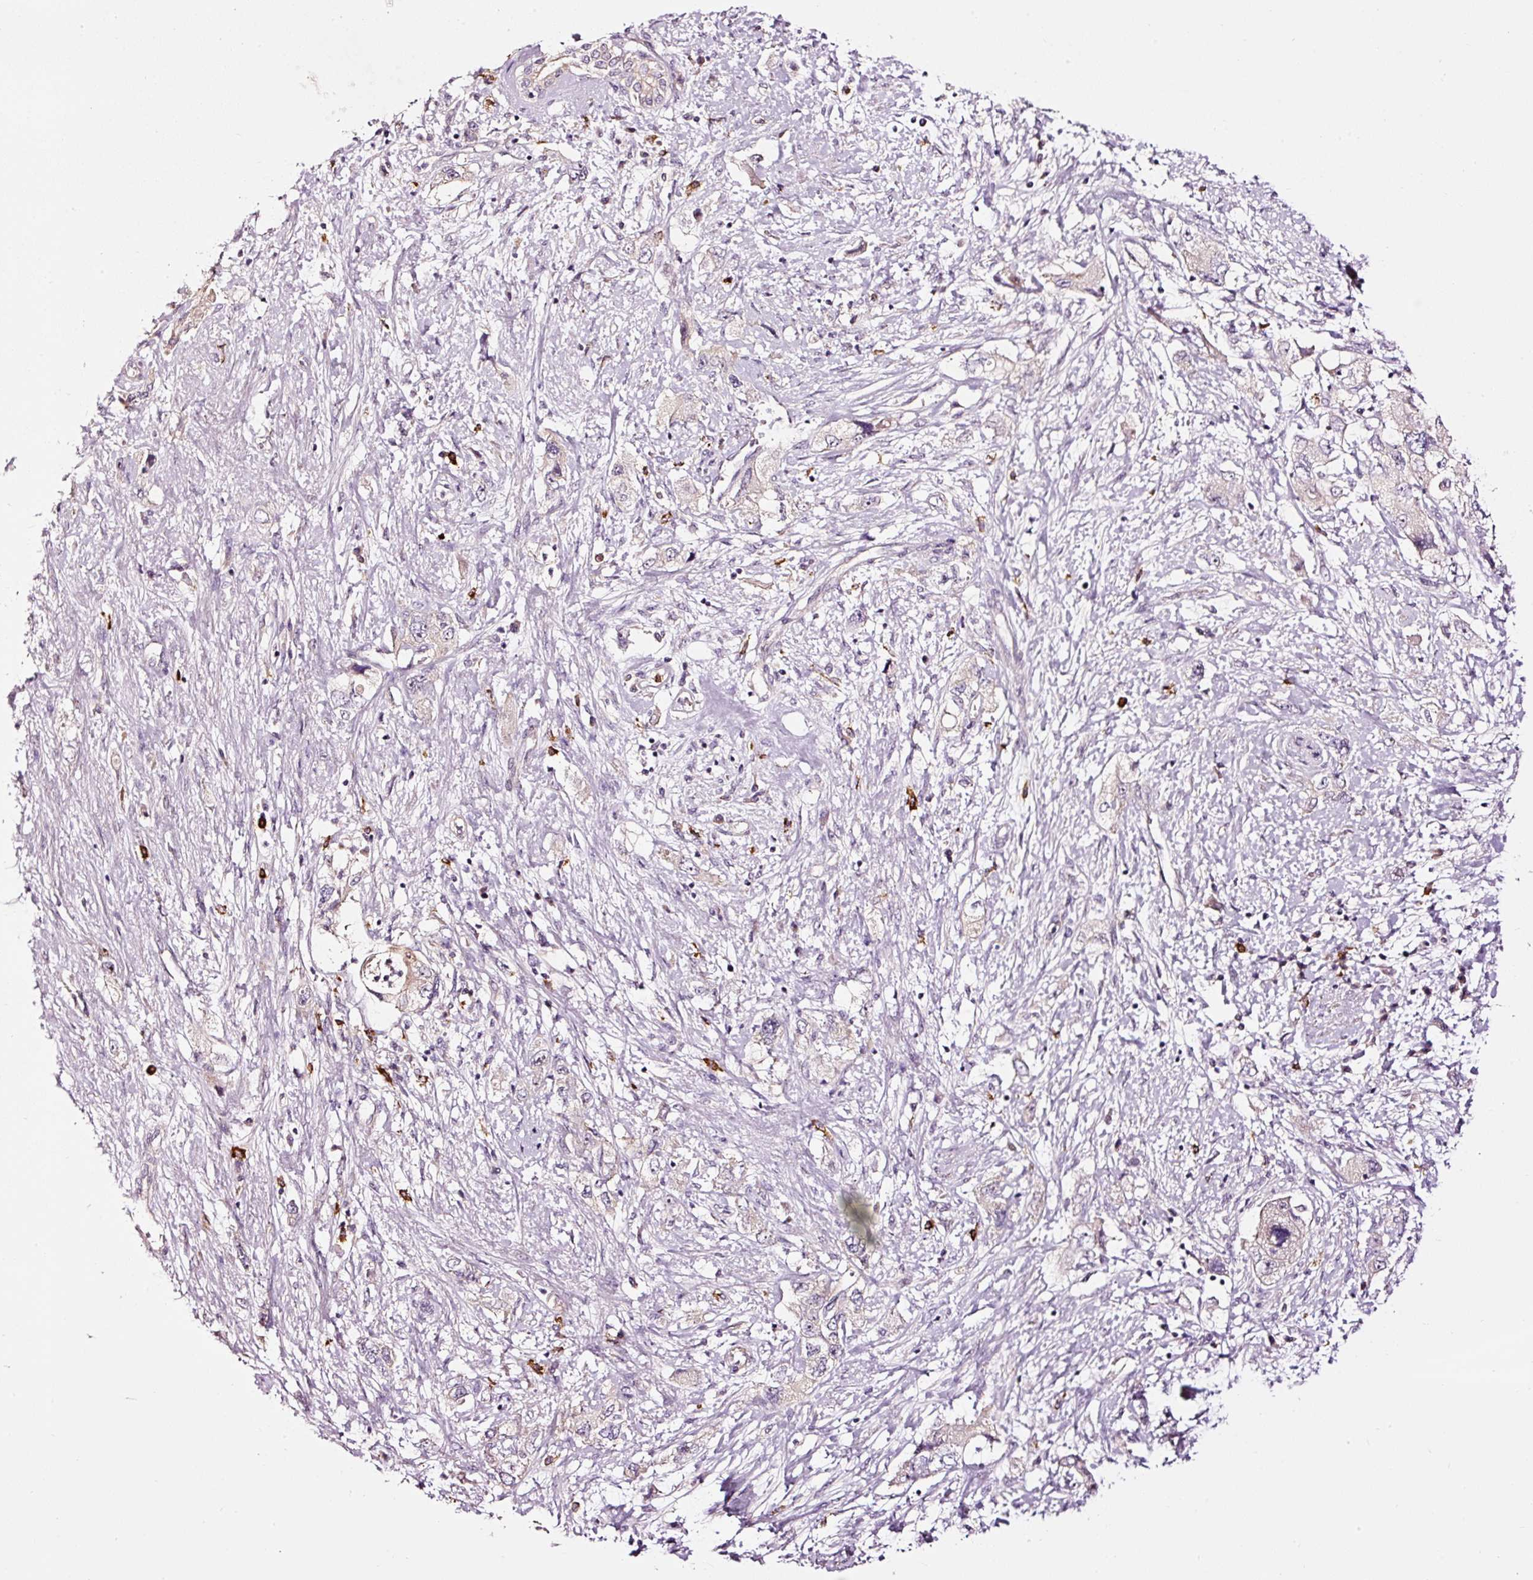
{"staining": {"intensity": "weak", "quantity": "<25%", "location": "cytoplasmic/membranous"}, "tissue": "pancreatic cancer", "cell_type": "Tumor cells", "image_type": "cancer", "snomed": [{"axis": "morphology", "description": "Adenocarcinoma, NOS"}, {"axis": "topography", "description": "Pancreas"}], "caption": "There is no significant expression in tumor cells of pancreatic cancer. (Brightfield microscopy of DAB (3,3'-diaminobenzidine) IHC at high magnification).", "gene": "UTP14A", "patient": {"sex": "female", "age": 73}}